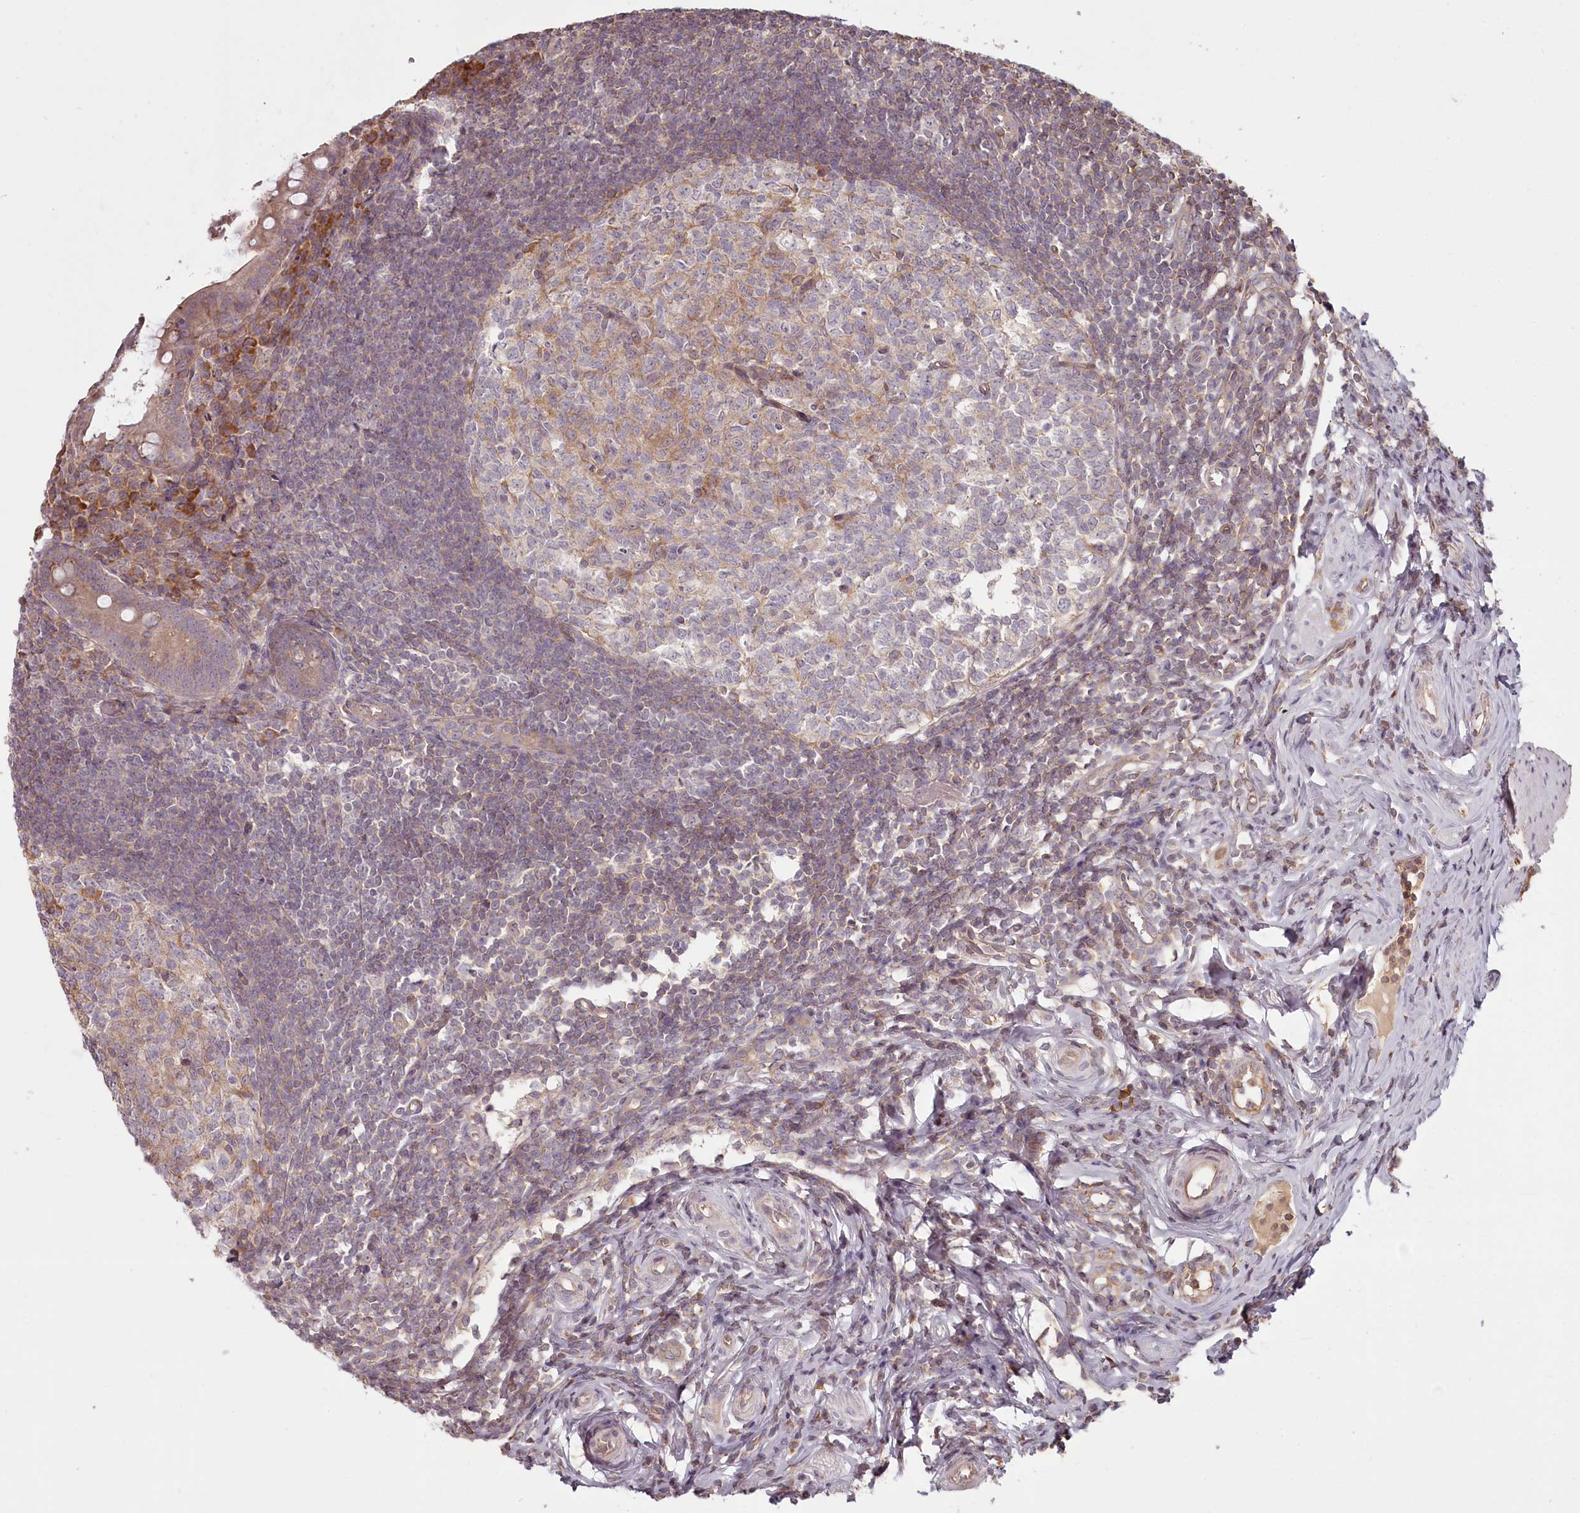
{"staining": {"intensity": "moderate", "quantity": ">75%", "location": "cytoplasmic/membranous"}, "tissue": "appendix", "cell_type": "Glandular cells", "image_type": "normal", "snomed": [{"axis": "morphology", "description": "Normal tissue, NOS"}, {"axis": "topography", "description": "Appendix"}], "caption": "Brown immunohistochemical staining in normal appendix exhibits moderate cytoplasmic/membranous staining in approximately >75% of glandular cells.", "gene": "TMIE", "patient": {"sex": "female", "age": 33}}